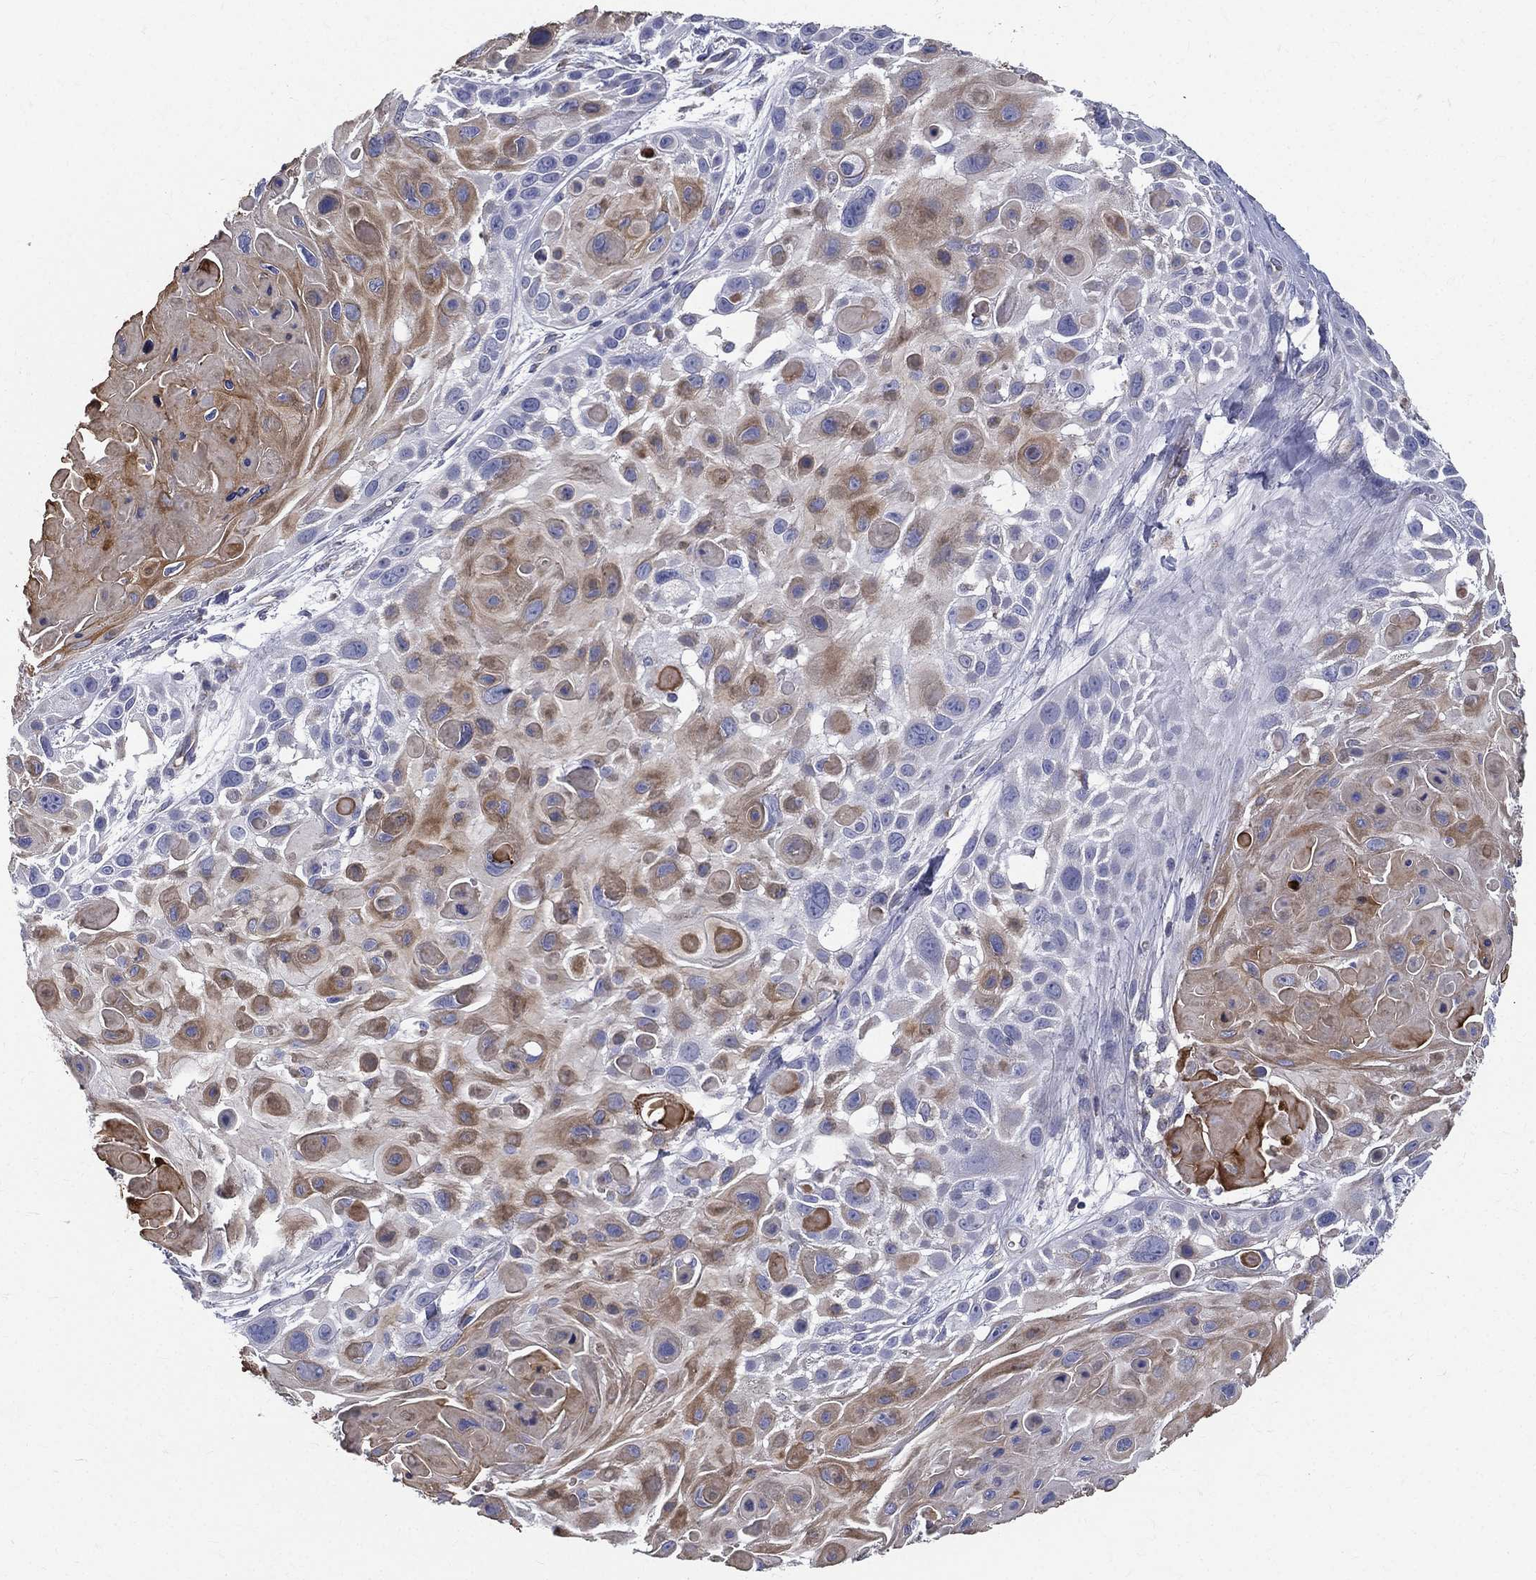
{"staining": {"intensity": "moderate", "quantity": ">75%", "location": "cytoplasmic/membranous"}, "tissue": "skin cancer", "cell_type": "Tumor cells", "image_type": "cancer", "snomed": [{"axis": "morphology", "description": "Squamous cell carcinoma, NOS"}, {"axis": "topography", "description": "Skin"}, {"axis": "topography", "description": "Anal"}], "caption": "A high-resolution image shows immunohistochemistry (IHC) staining of squamous cell carcinoma (skin), which shows moderate cytoplasmic/membranous expression in about >75% of tumor cells. Using DAB (3,3'-diaminobenzidine) (brown) and hematoxylin (blue) stains, captured at high magnification using brightfield microscopy.", "gene": "PWWP3A", "patient": {"sex": "female", "age": 75}}